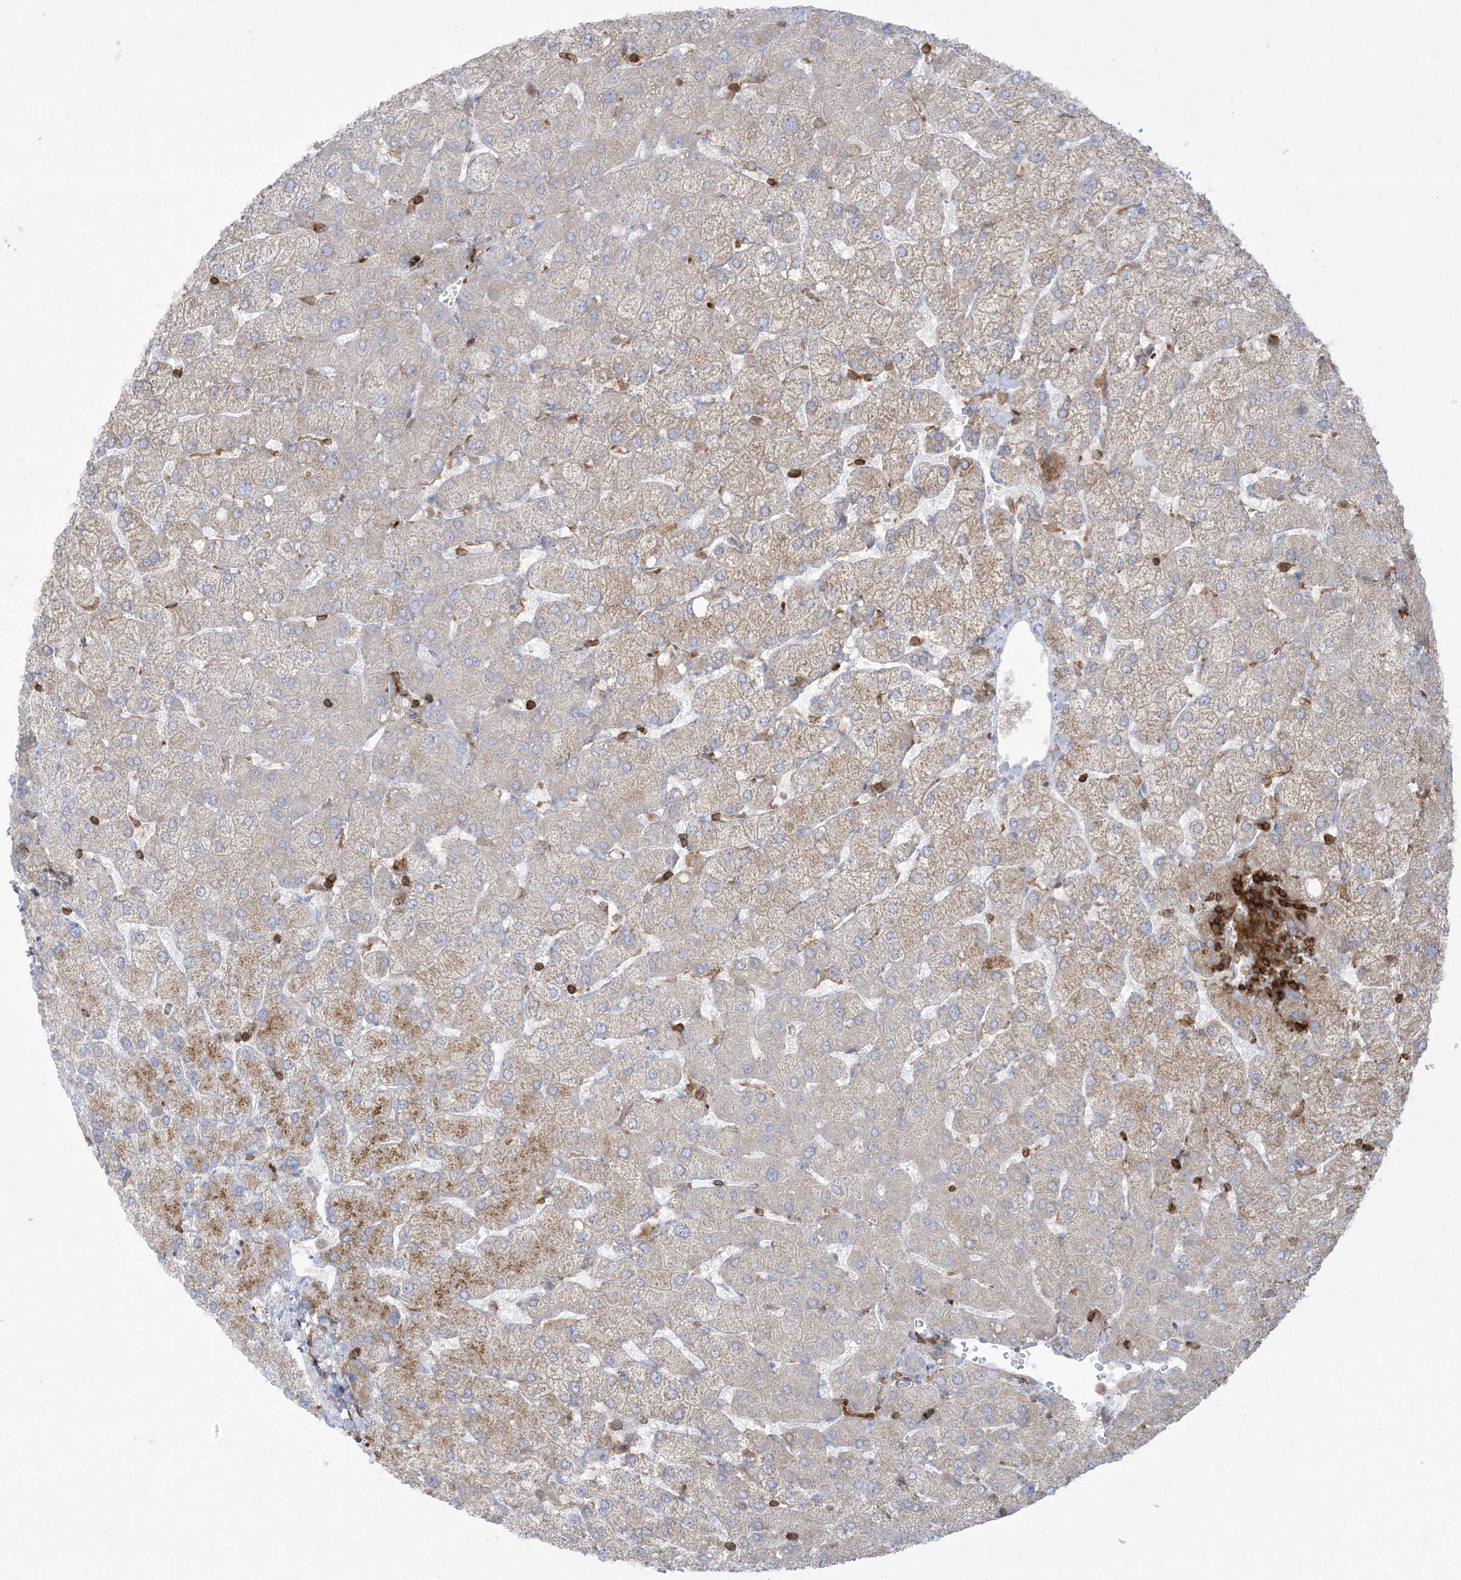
{"staining": {"intensity": "negative", "quantity": "none", "location": "none"}, "tissue": "liver", "cell_type": "Cholangiocytes", "image_type": "normal", "snomed": [{"axis": "morphology", "description": "Normal tissue, NOS"}, {"axis": "topography", "description": "Liver"}], "caption": "Immunohistochemistry (IHC) photomicrograph of normal human liver stained for a protein (brown), which exhibits no expression in cholangiocytes. (Stains: DAB immunohistochemistry (IHC) with hematoxylin counter stain, Microscopy: brightfield microscopy at high magnification).", "gene": "ARHGAP30", "patient": {"sex": "female", "age": 54}}